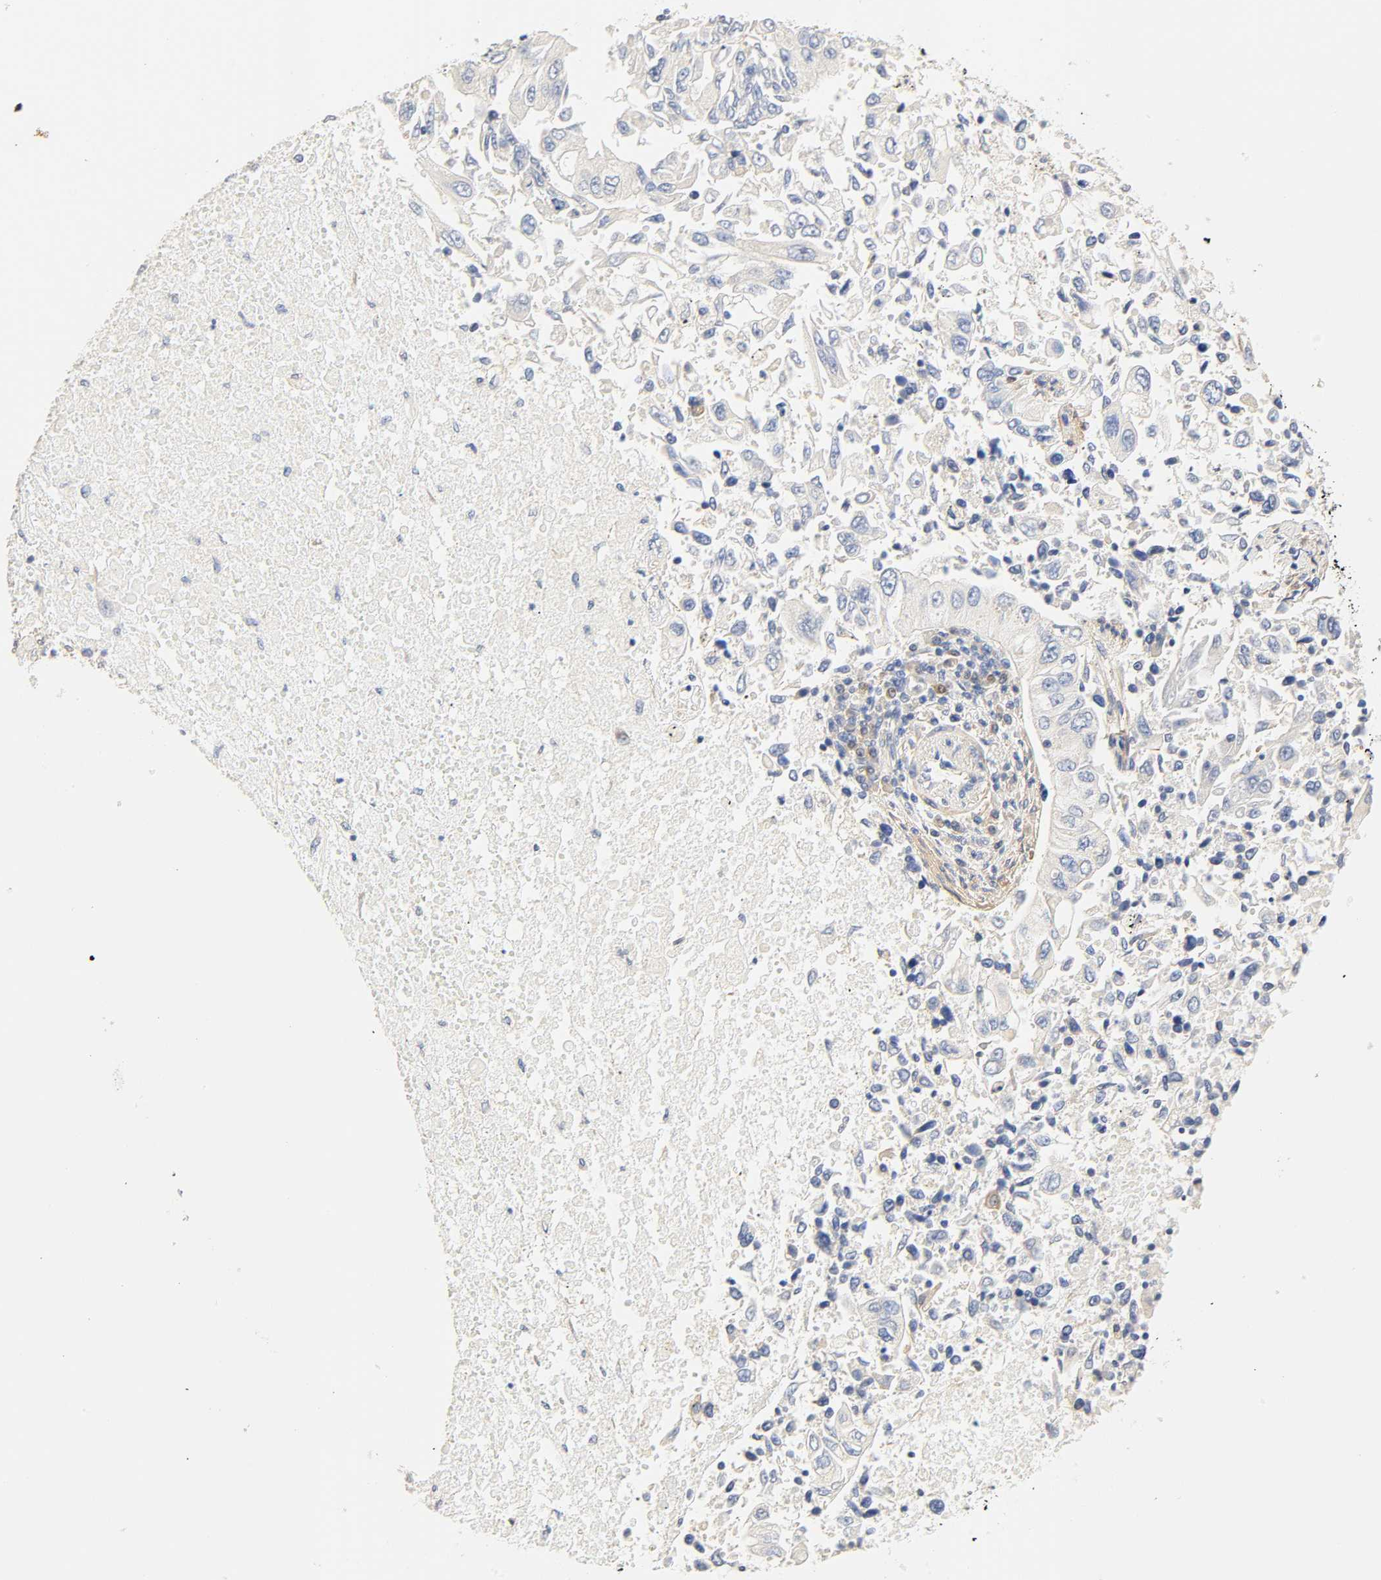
{"staining": {"intensity": "negative", "quantity": "none", "location": "none"}, "tissue": "lung cancer", "cell_type": "Tumor cells", "image_type": "cancer", "snomed": [{"axis": "morphology", "description": "Adenocarcinoma, NOS"}, {"axis": "topography", "description": "Lung"}], "caption": "A photomicrograph of human lung adenocarcinoma is negative for staining in tumor cells. (DAB (3,3'-diaminobenzidine) immunohistochemistry (IHC) with hematoxylin counter stain).", "gene": "BORCS8-MEF2B", "patient": {"sex": "male", "age": 84}}